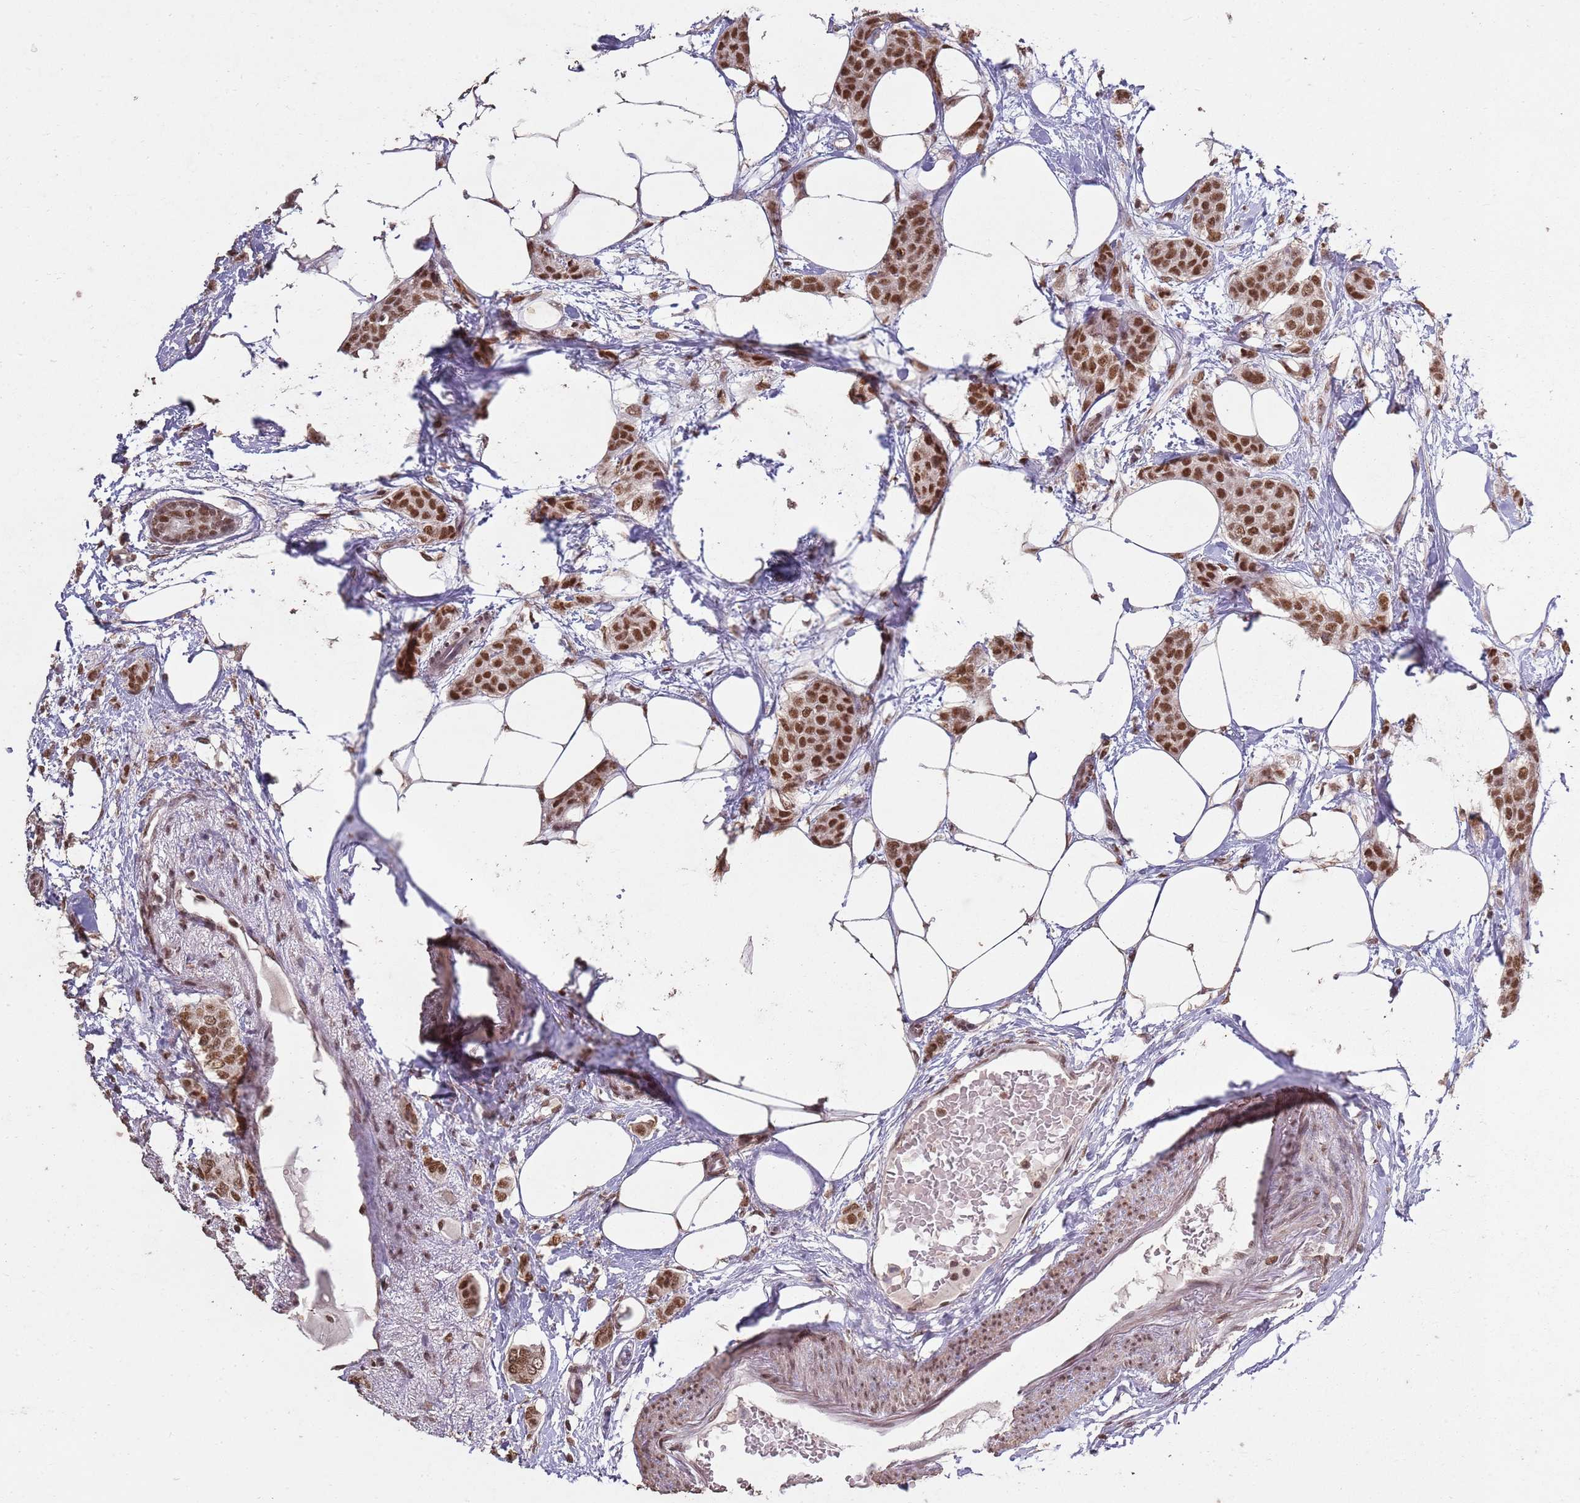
{"staining": {"intensity": "strong", "quantity": ">75%", "location": "nuclear"}, "tissue": "breast cancer", "cell_type": "Tumor cells", "image_type": "cancer", "snomed": [{"axis": "morphology", "description": "Duct carcinoma"}, {"axis": "topography", "description": "Breast"}], "caption": "A high amount of strong nuclear expression is present in about >75% of tumor cells in breast cancer (invasive ductal carcinoma) tissue. (DAB (3,3'-diaminobenzidine) IHC with brightfield microscopy, high magnification).", "gene": "ARL14EP", "patient": {"sex": "female", "age": 72}}